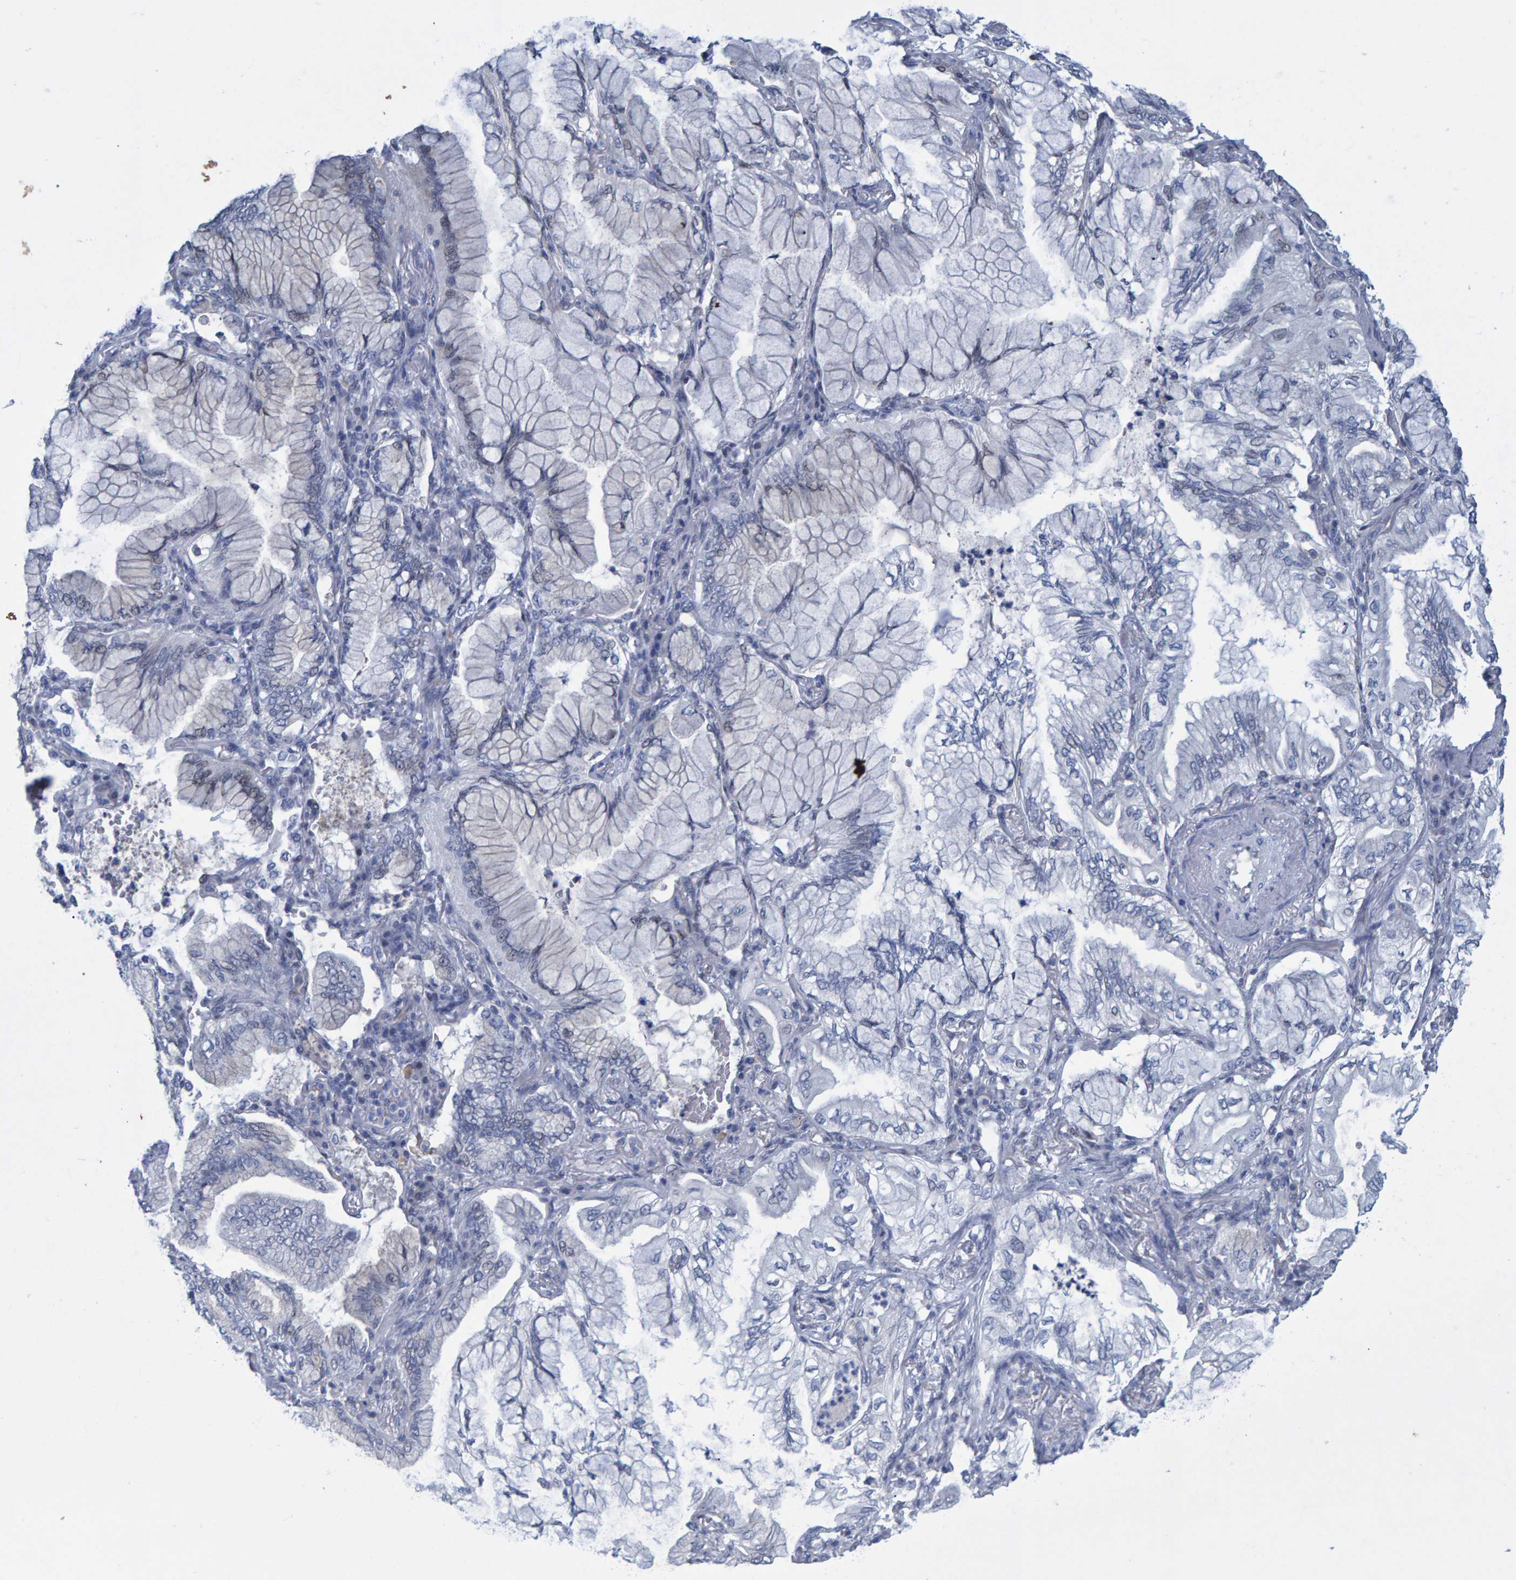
{"staining": {"intensity": "negative", "quantity": "none", "location": "none"}, "tissue": "lung cancer", "cell_type": "Tumor cells", "image_type": "cancer", "snomed": [{"axis": "morphology", "description": "Adenocarcinoma, NOS"}, {"axis": "topography", "description": "Lung"}], "caption": "Immunohistochemical staining of human adenocarcinoma (lung) demonstrates no significant positivity in tumor cells.", "gene": "PROCA1", "patient": {"sex": "female", "age": 70}}